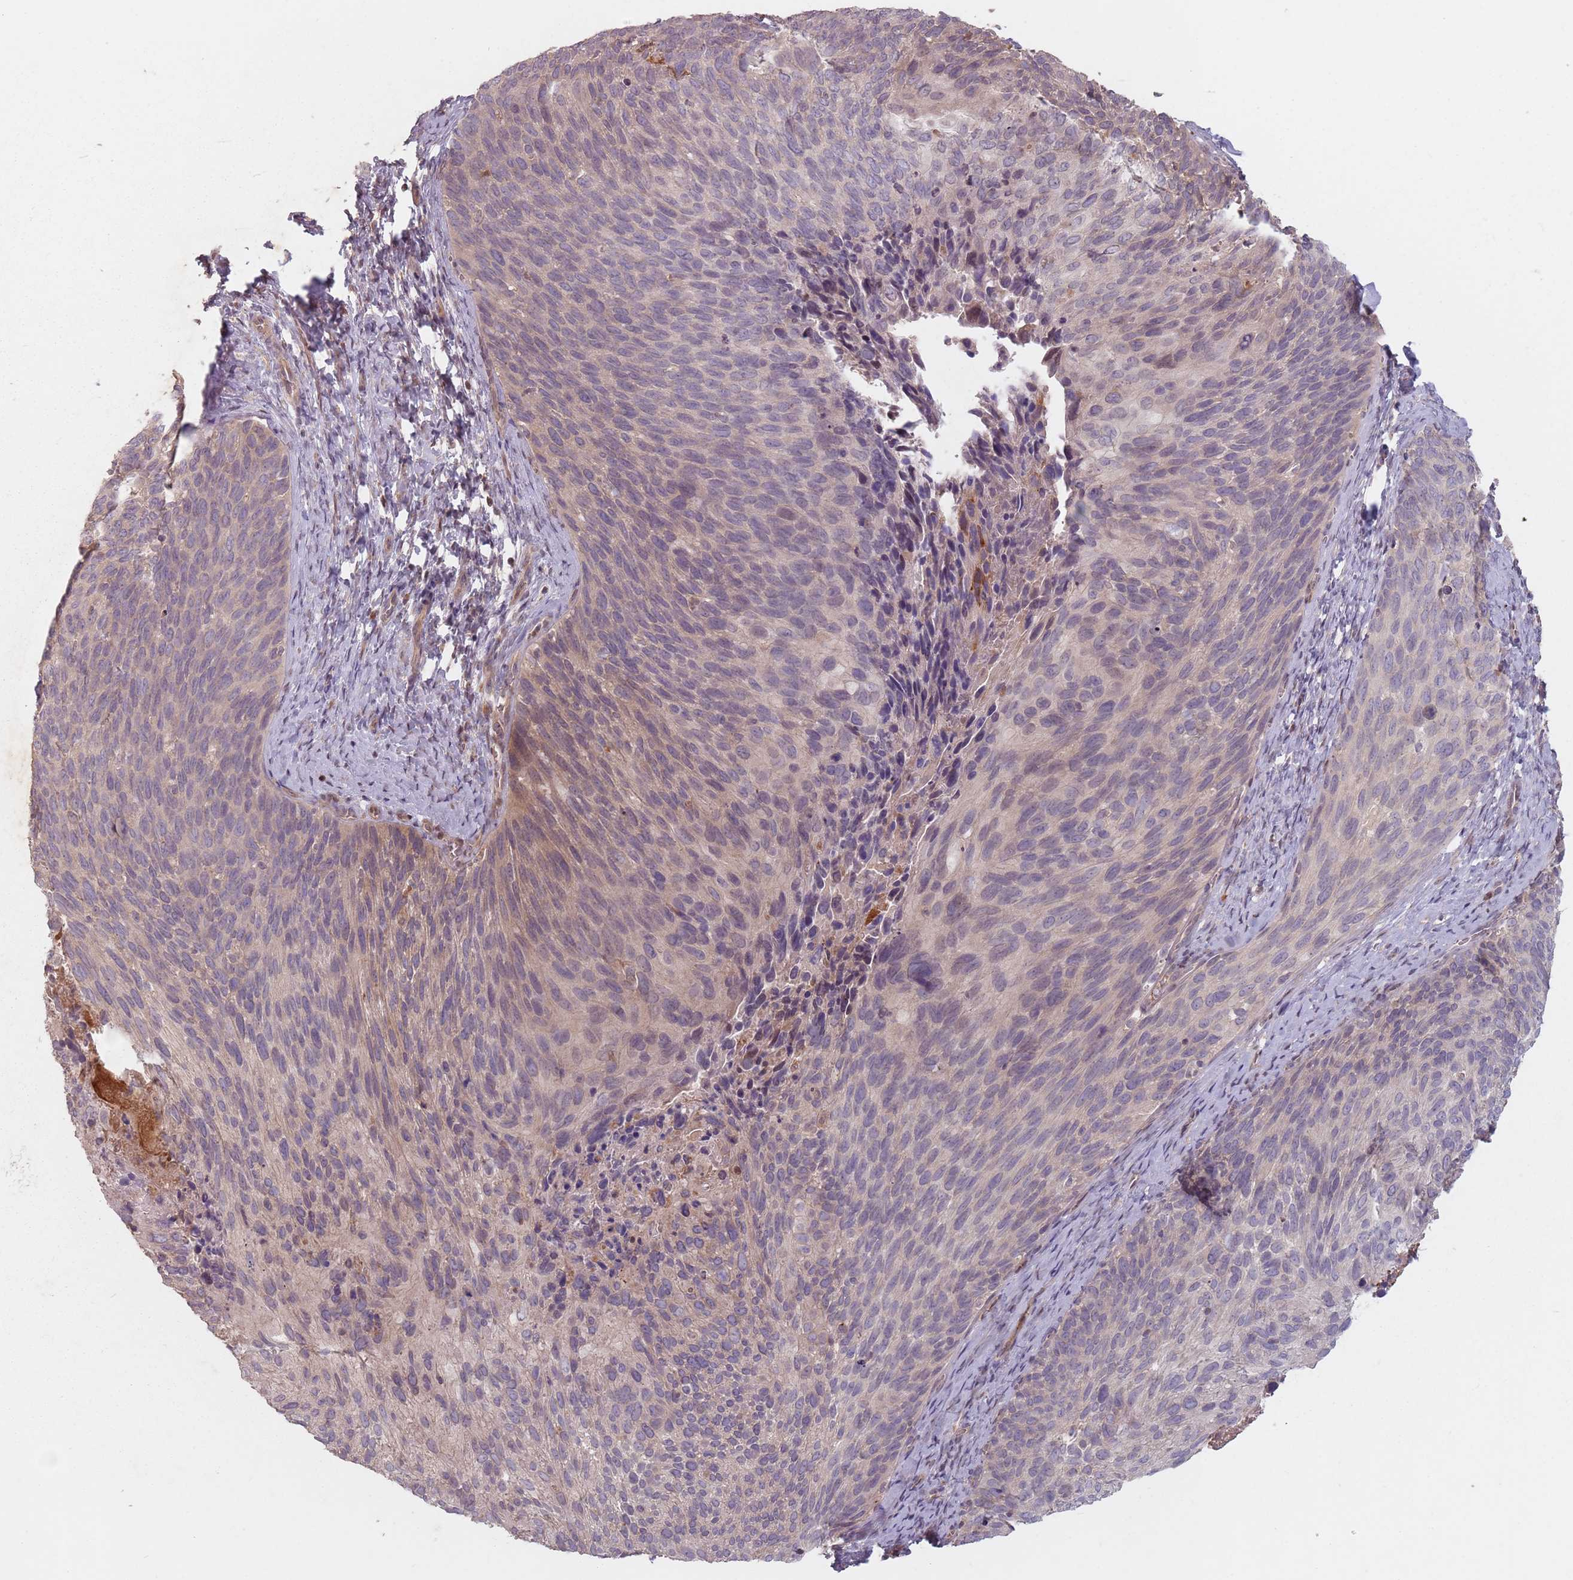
{"staining": {"intensity": "weak", "quantity": "<25%", "location": "cytoplasmic/membranous"}, "tissue": "cervical cancer", "cell_type": "Tumor cells", "image_type": "cancer", "snomed": [{"axis": "morphology", "description": "Squamous cell carcinoma, NOS"}, {"axis": "topography", "description": "Cervix"}], "caption": "High power microscopy histopathology image of an IHC histopathology image of cervical cancer, revealing no significant expression in tumor cells.", "gene": "GPR180", "patient": {"sex": "female", "age": 80}}